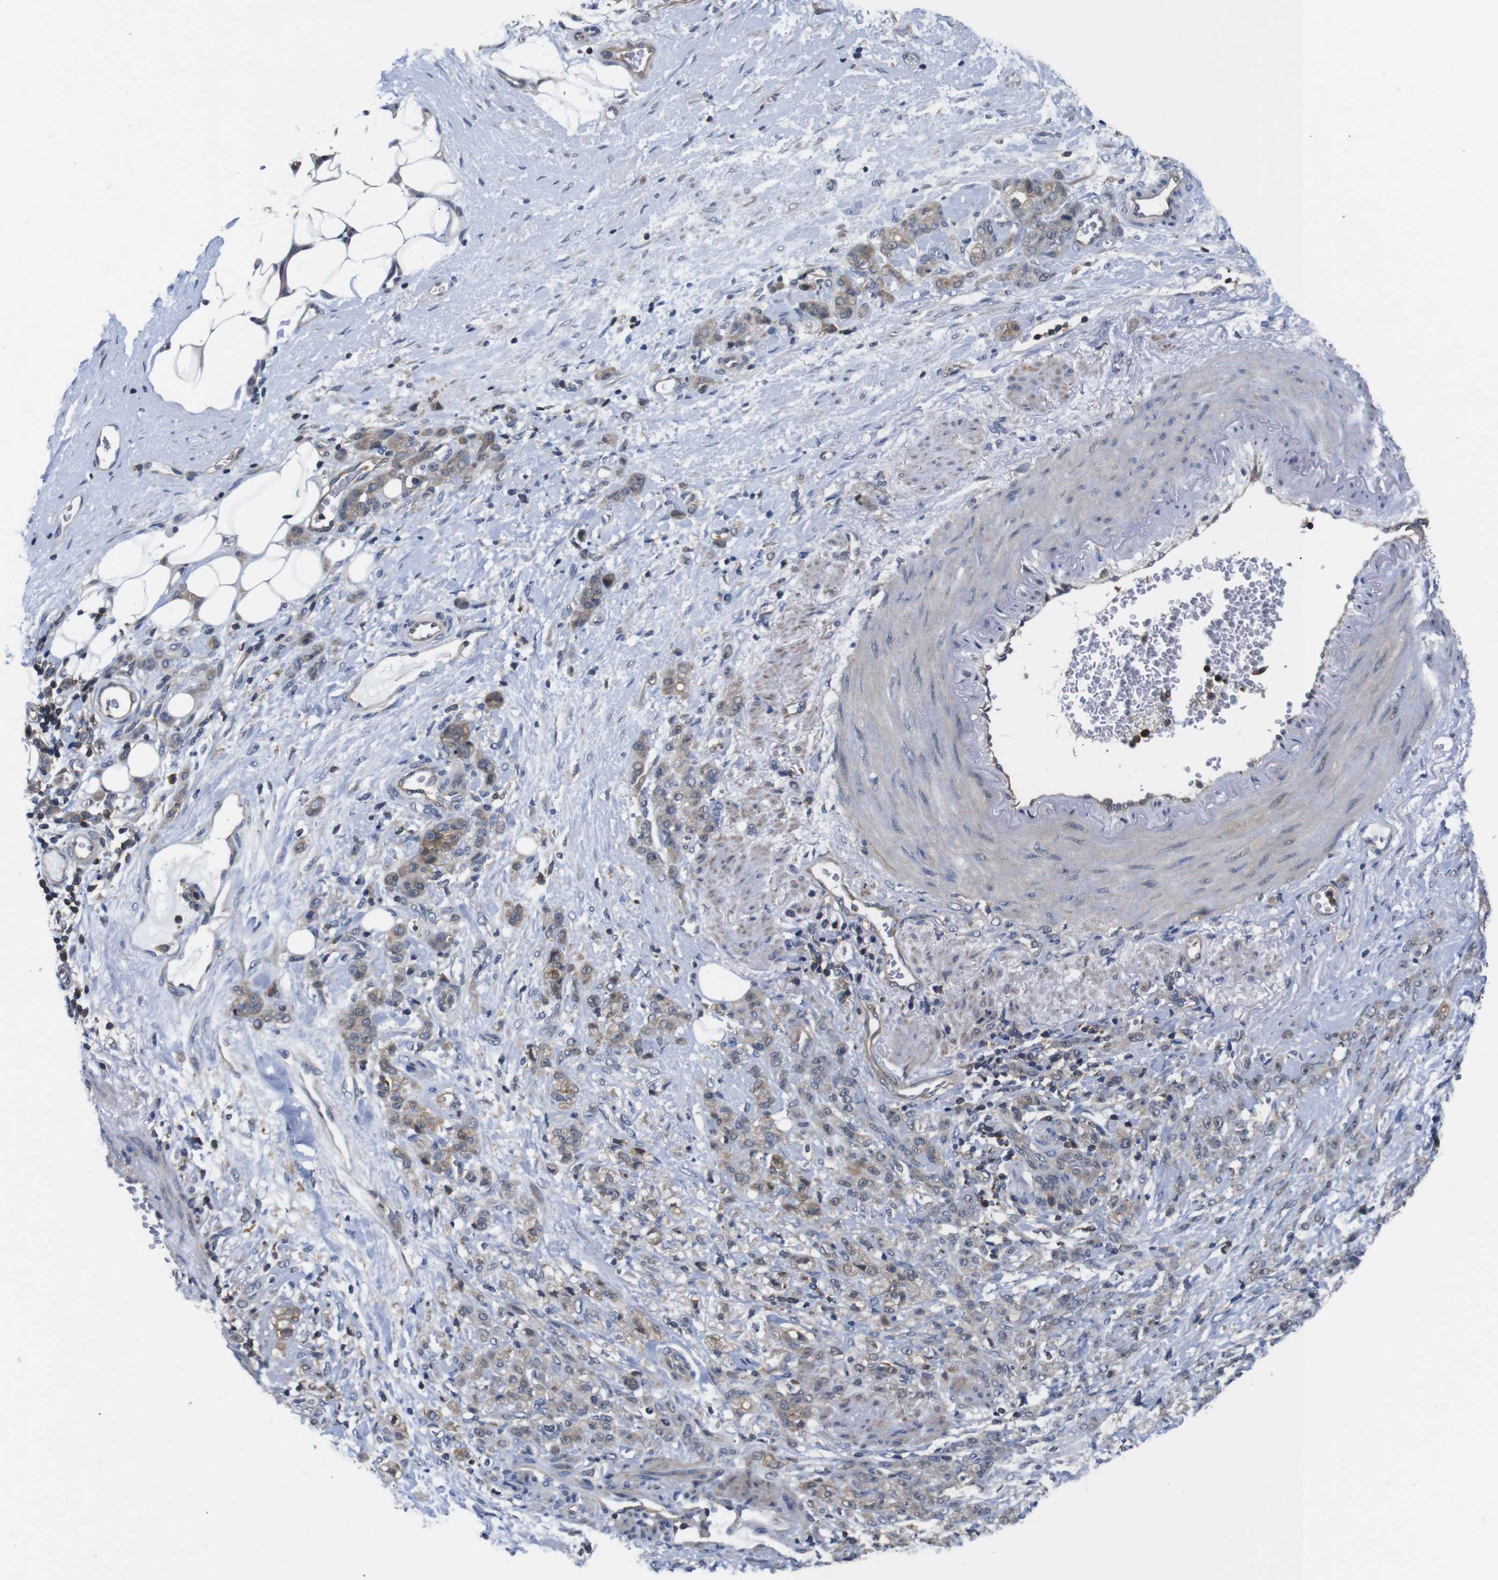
{"staining": {"intensity": "weak", "quantity": ">75%", "location": "cytoplasmic/membranous"}, "tissue": "stomach cancer", "cell_type": "Tumor cells", "image_type": "cancer", "snomed": [{"axis": "morphology", "description": "Adenocarcinoma, NOS"}, {"axis": "topography", "description": "Stomach"}], "caption": "Immunohistochemical staining of human stomach cancer shows low levels of weak cytoplasmic/membranous protein staining in approximately >75% of tumor cells.", "gene": "BRWD3", "patient": {"sex": "male", "age": 82}}